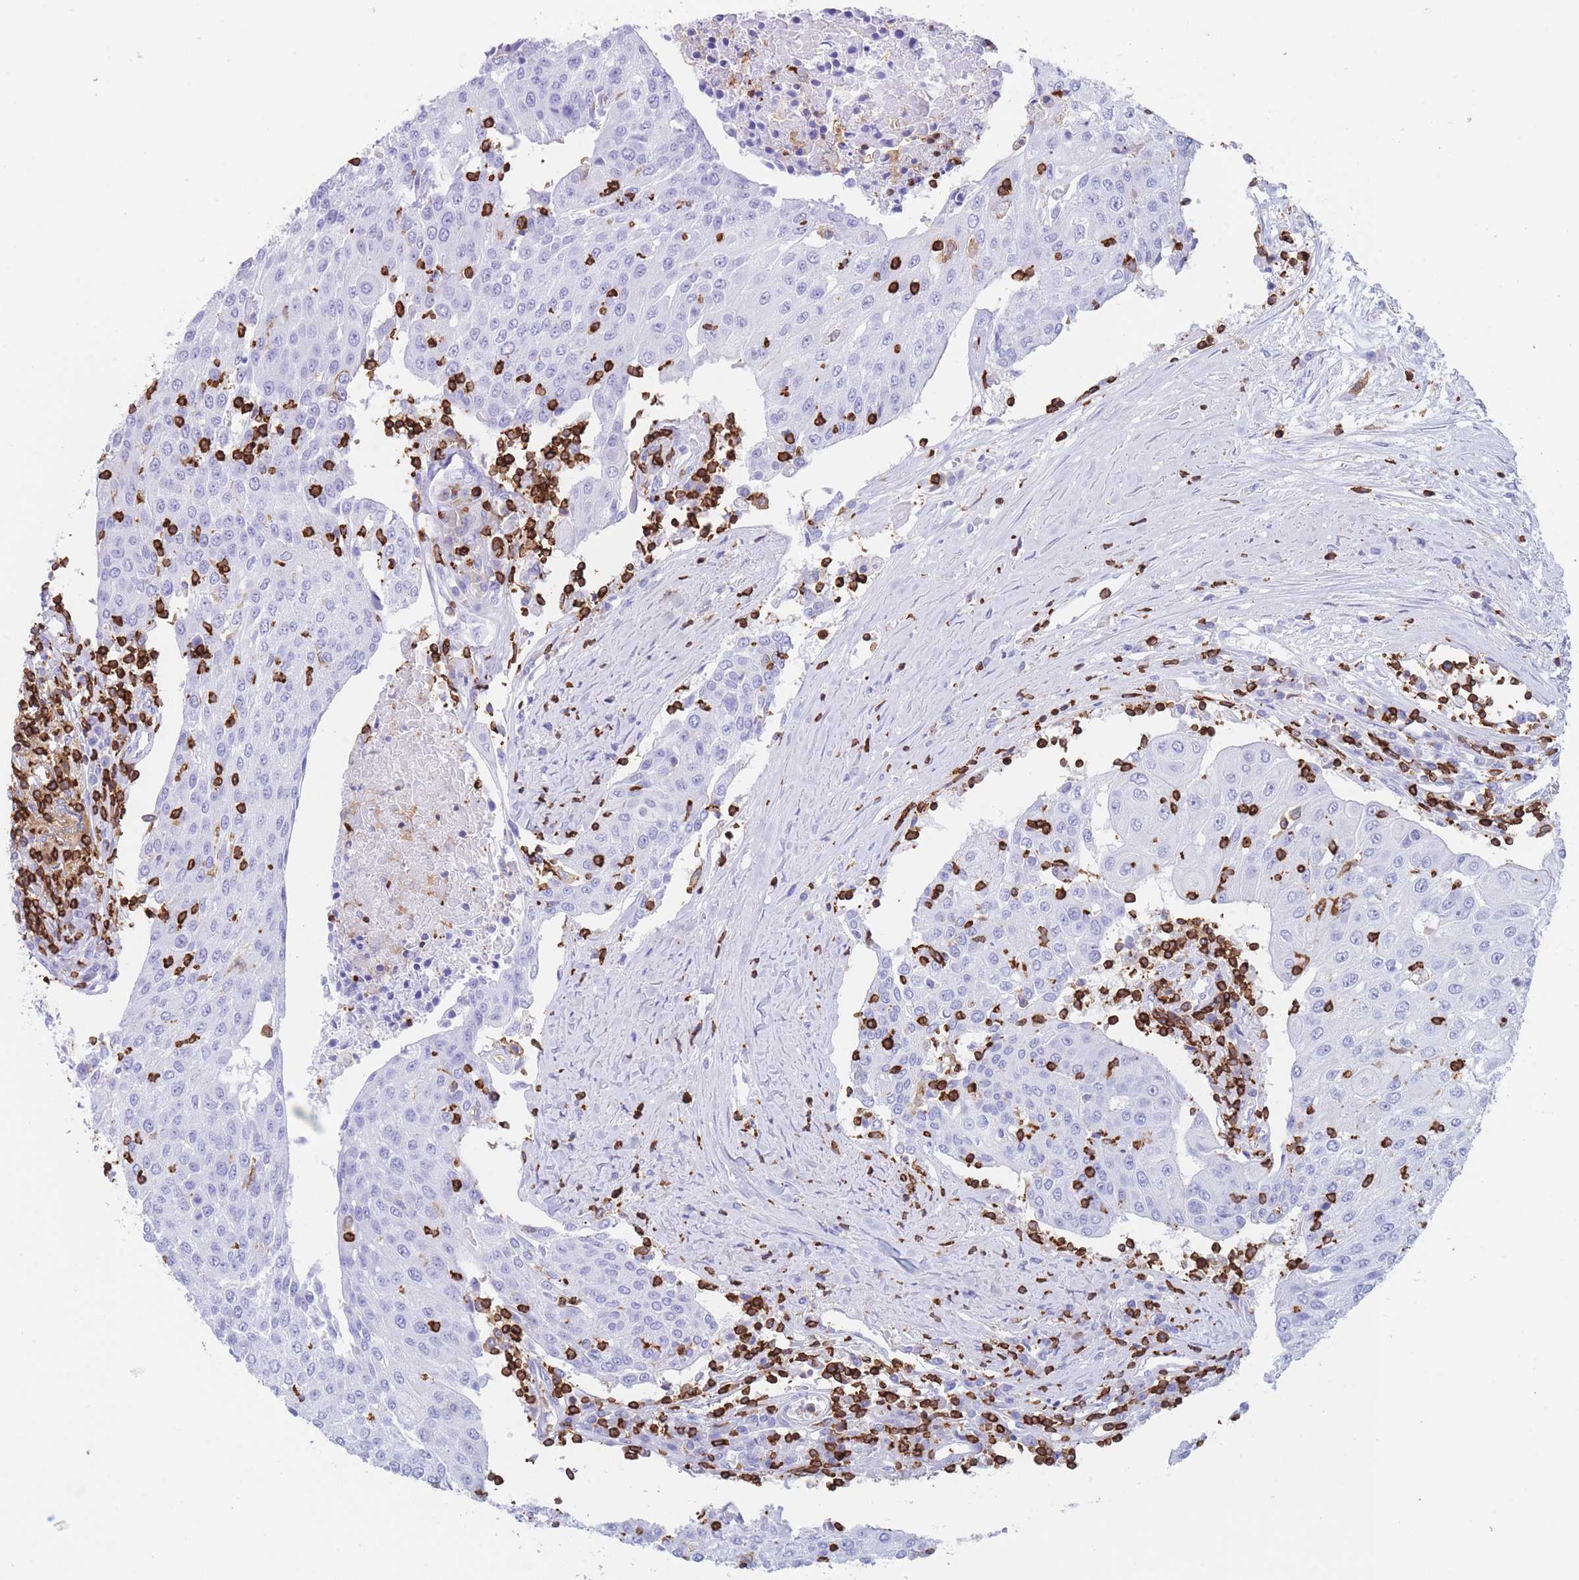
{"staining": {"intensity": "negative", "quantity": "none", "location": "none"}, "tissue": "urothelial cancer", "cell_type": "Tumor cells", "image_type": "cancer", "snomed": [{"axis": "morphology", "description": "Urothelial carcinoma, High grade"}, {"axis": "topography", "description": "Urinary bladder"}], "caption": "The immunohistochemistry (IHC) image has no significant expression in tumor cells of high-grade urothelial carcinoma tissue.", "gene": "CORO1A", "patient": {"sex": "female", "age": 85}}